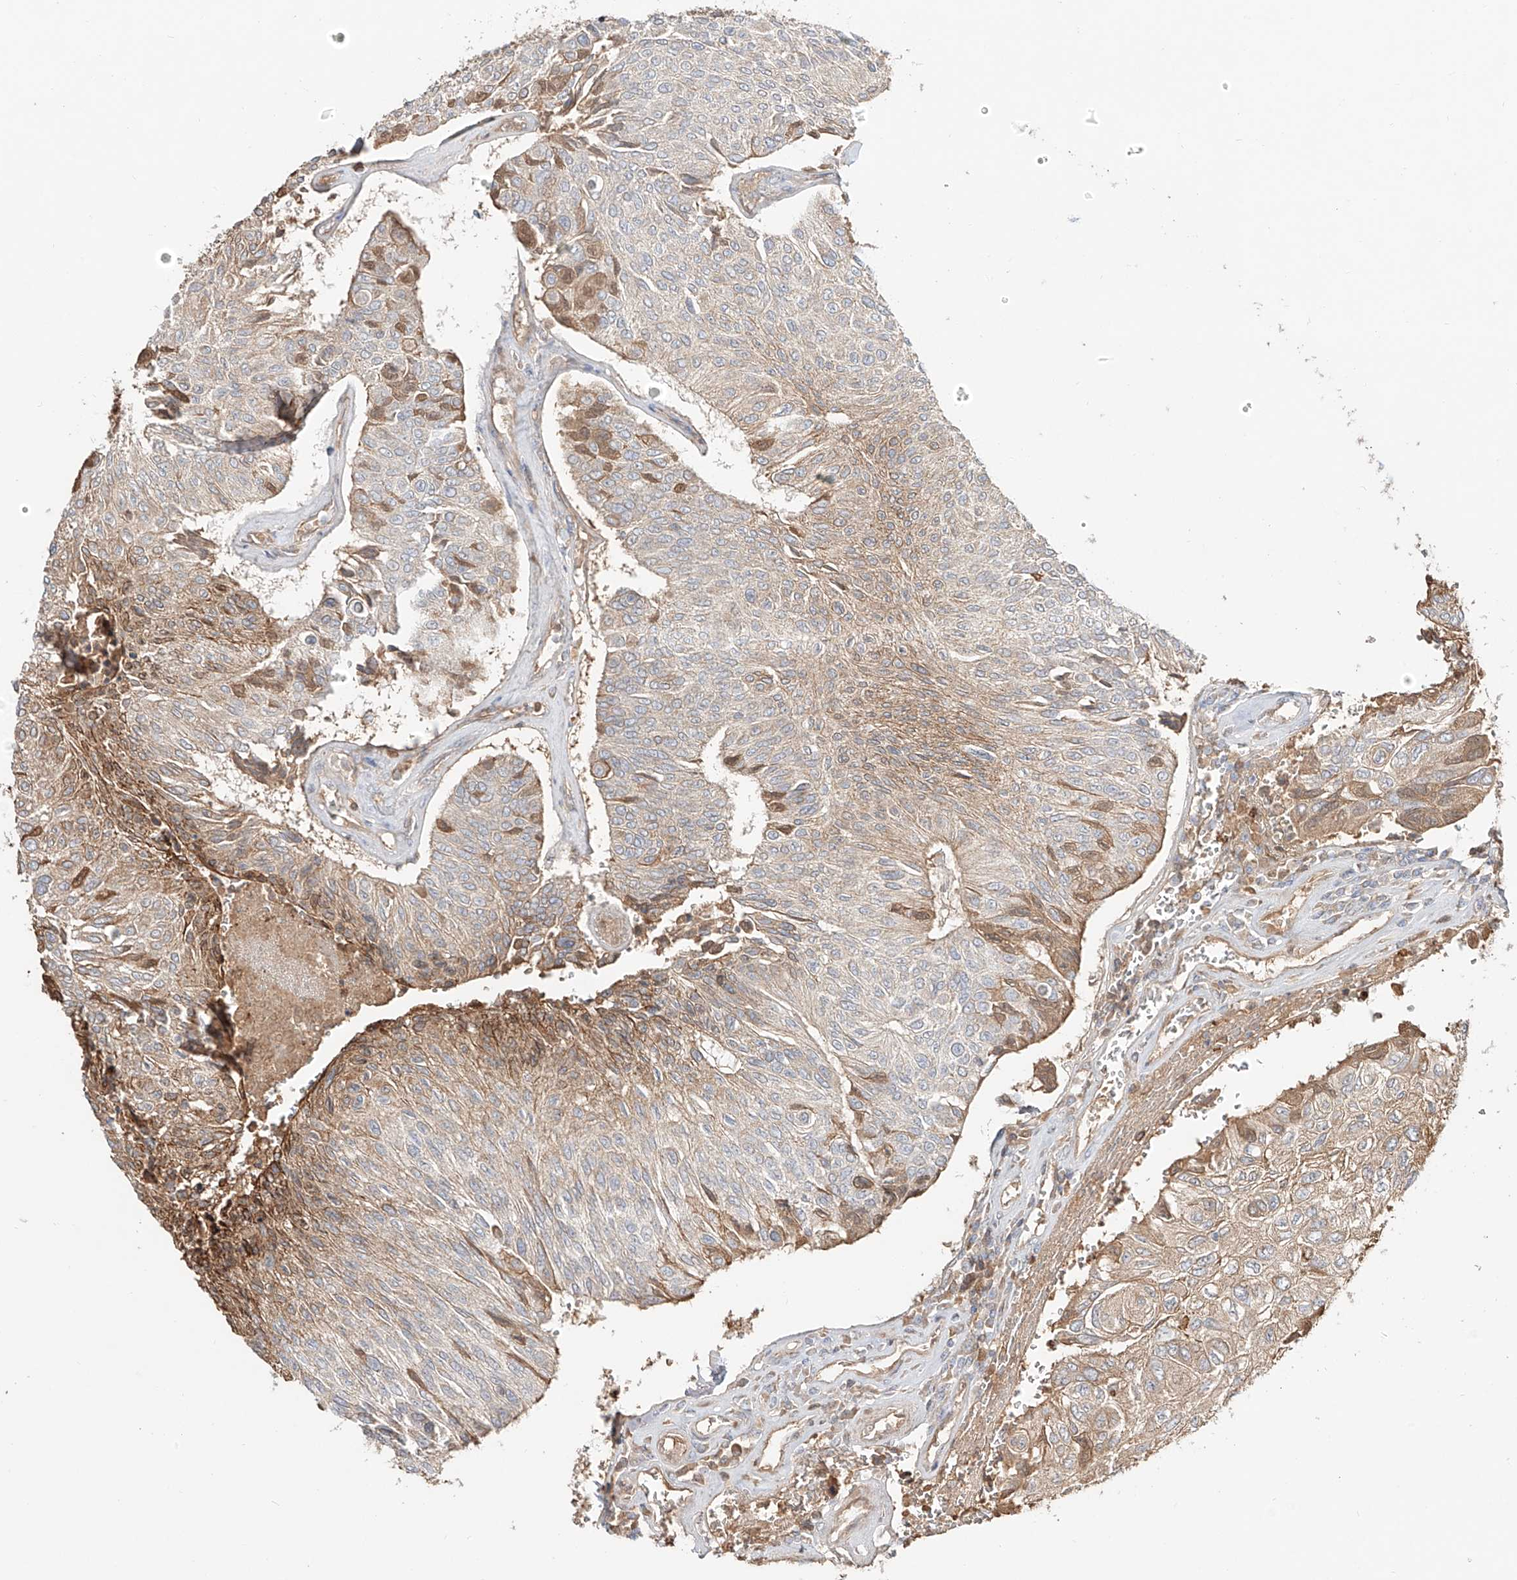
{"staining": {"intensity": "moderate", "quantity": ">75%", "location": "cytoplasmic/membranous"}, "tissue": "urothelial cancer", "cell_type": "Tumor cells", "image_type": "cancer", "snomed": [{"axis": "morphology", "description": "Urothelial carcinoma, High grade"}, {"axis": "topography", "description": "Urinary bladder"}], "caption": "Protein positivity by IHC demonstrates moderate cytoplasmic/membranous positivity in approximately >75% of tumor cells in urothelial cancer. The staining is performed using DAB brown chromogen to label protein expression. The nuclei are counter-stained blue using hematoxylin.", "gene": "ERO1A", "patient": {"sex": "male", "age": 66}}